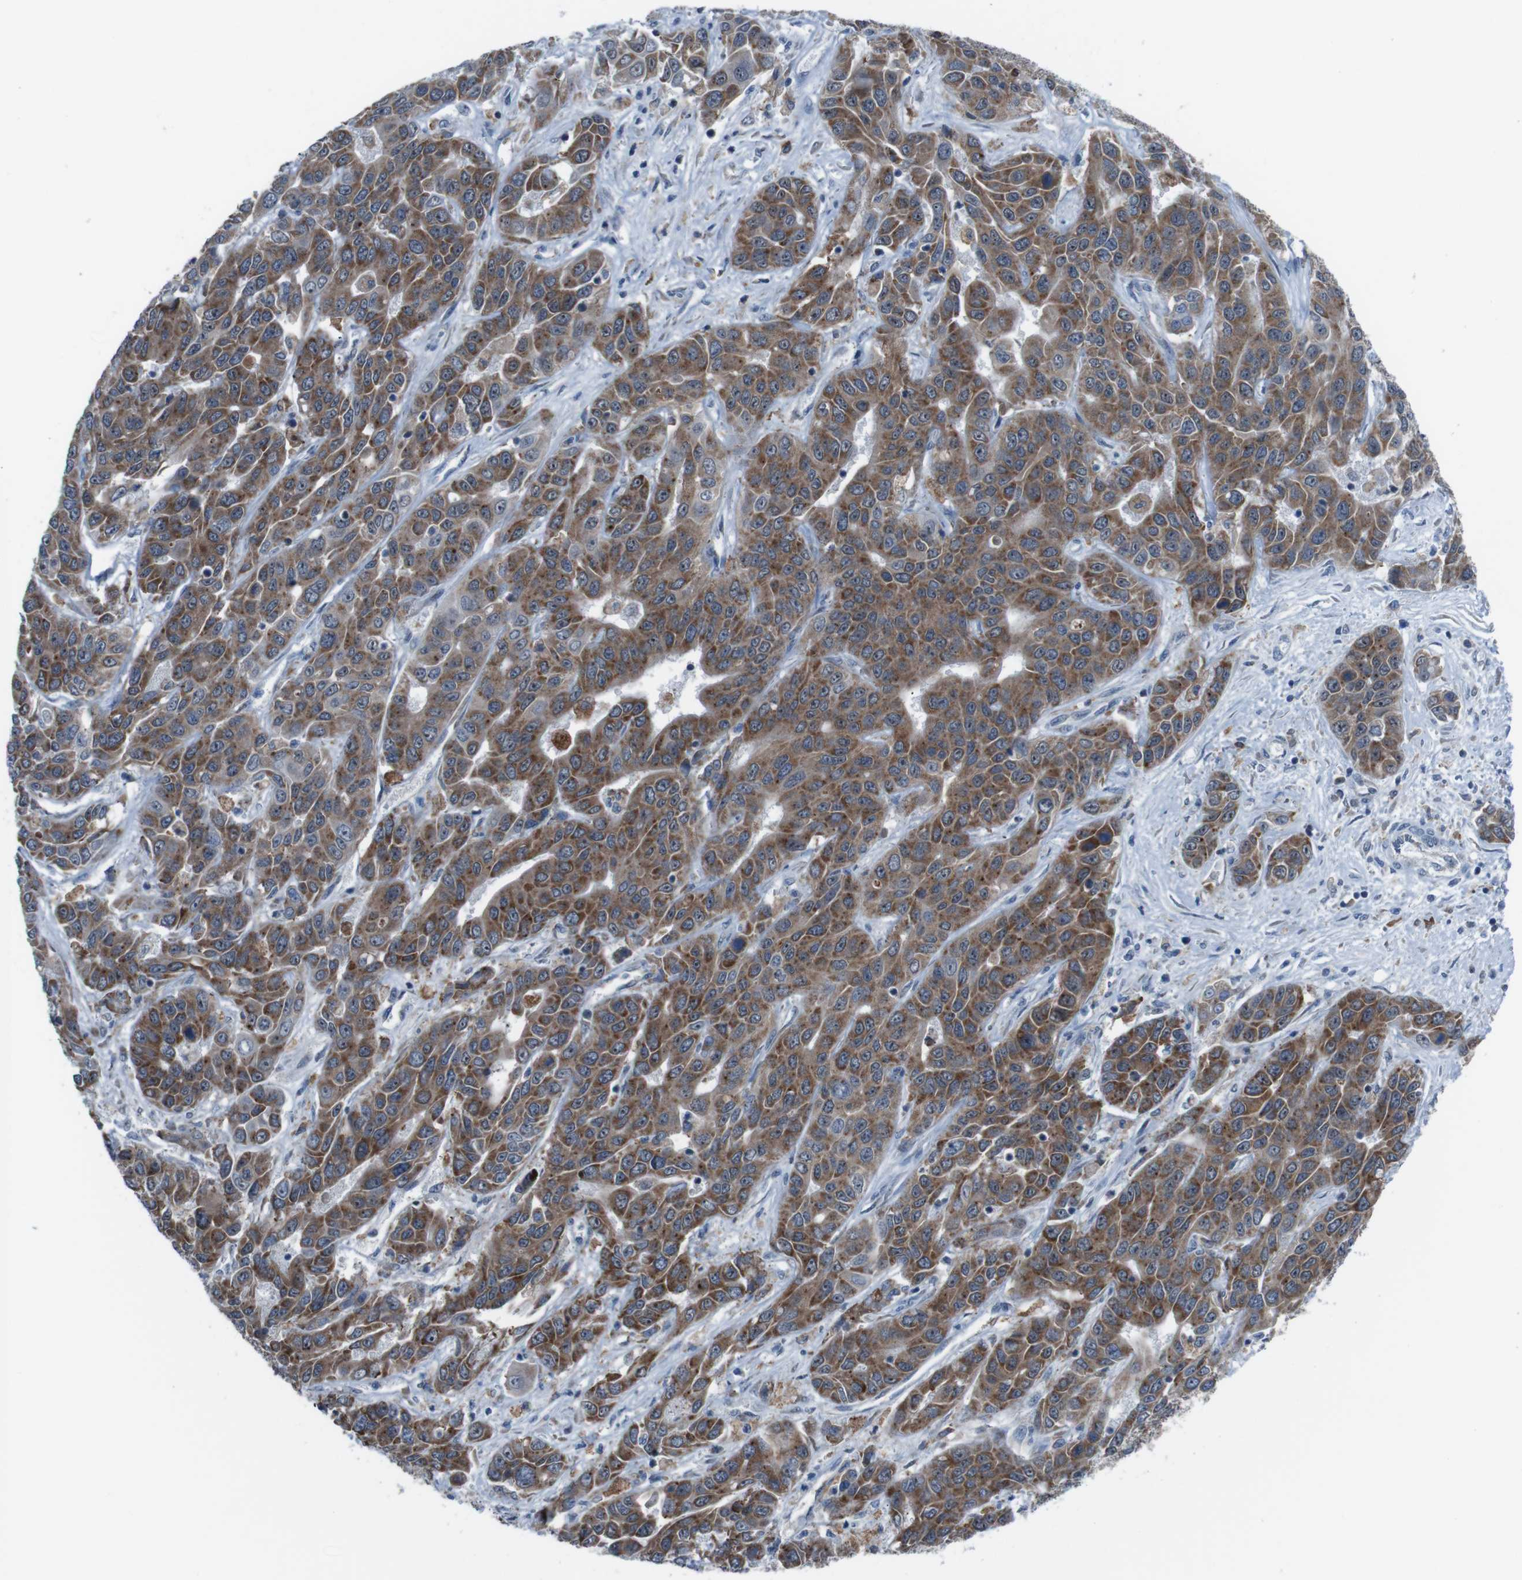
{"staining": {"intensity": "moderate", "quantity": ">75%", "location": "cytoplasmic/membranous"}, "tissue": "liver cancer", "cell_type": "Tumor cells", "image_type": "cancer", "snomed": [{"axis": "morphology", "description": "Cholangiocarcinoma"}, {"axis": "topography", "description": "Liver"}], "caption": "Brown immunohistochemical staining in liver cholangiocarcinoma demonstrates moderate cytoplasmic/membranous positivity in approximately >75% of tumor cells.", "gene": "CDH22", "patient": {"sex": "female", "age": 52}}